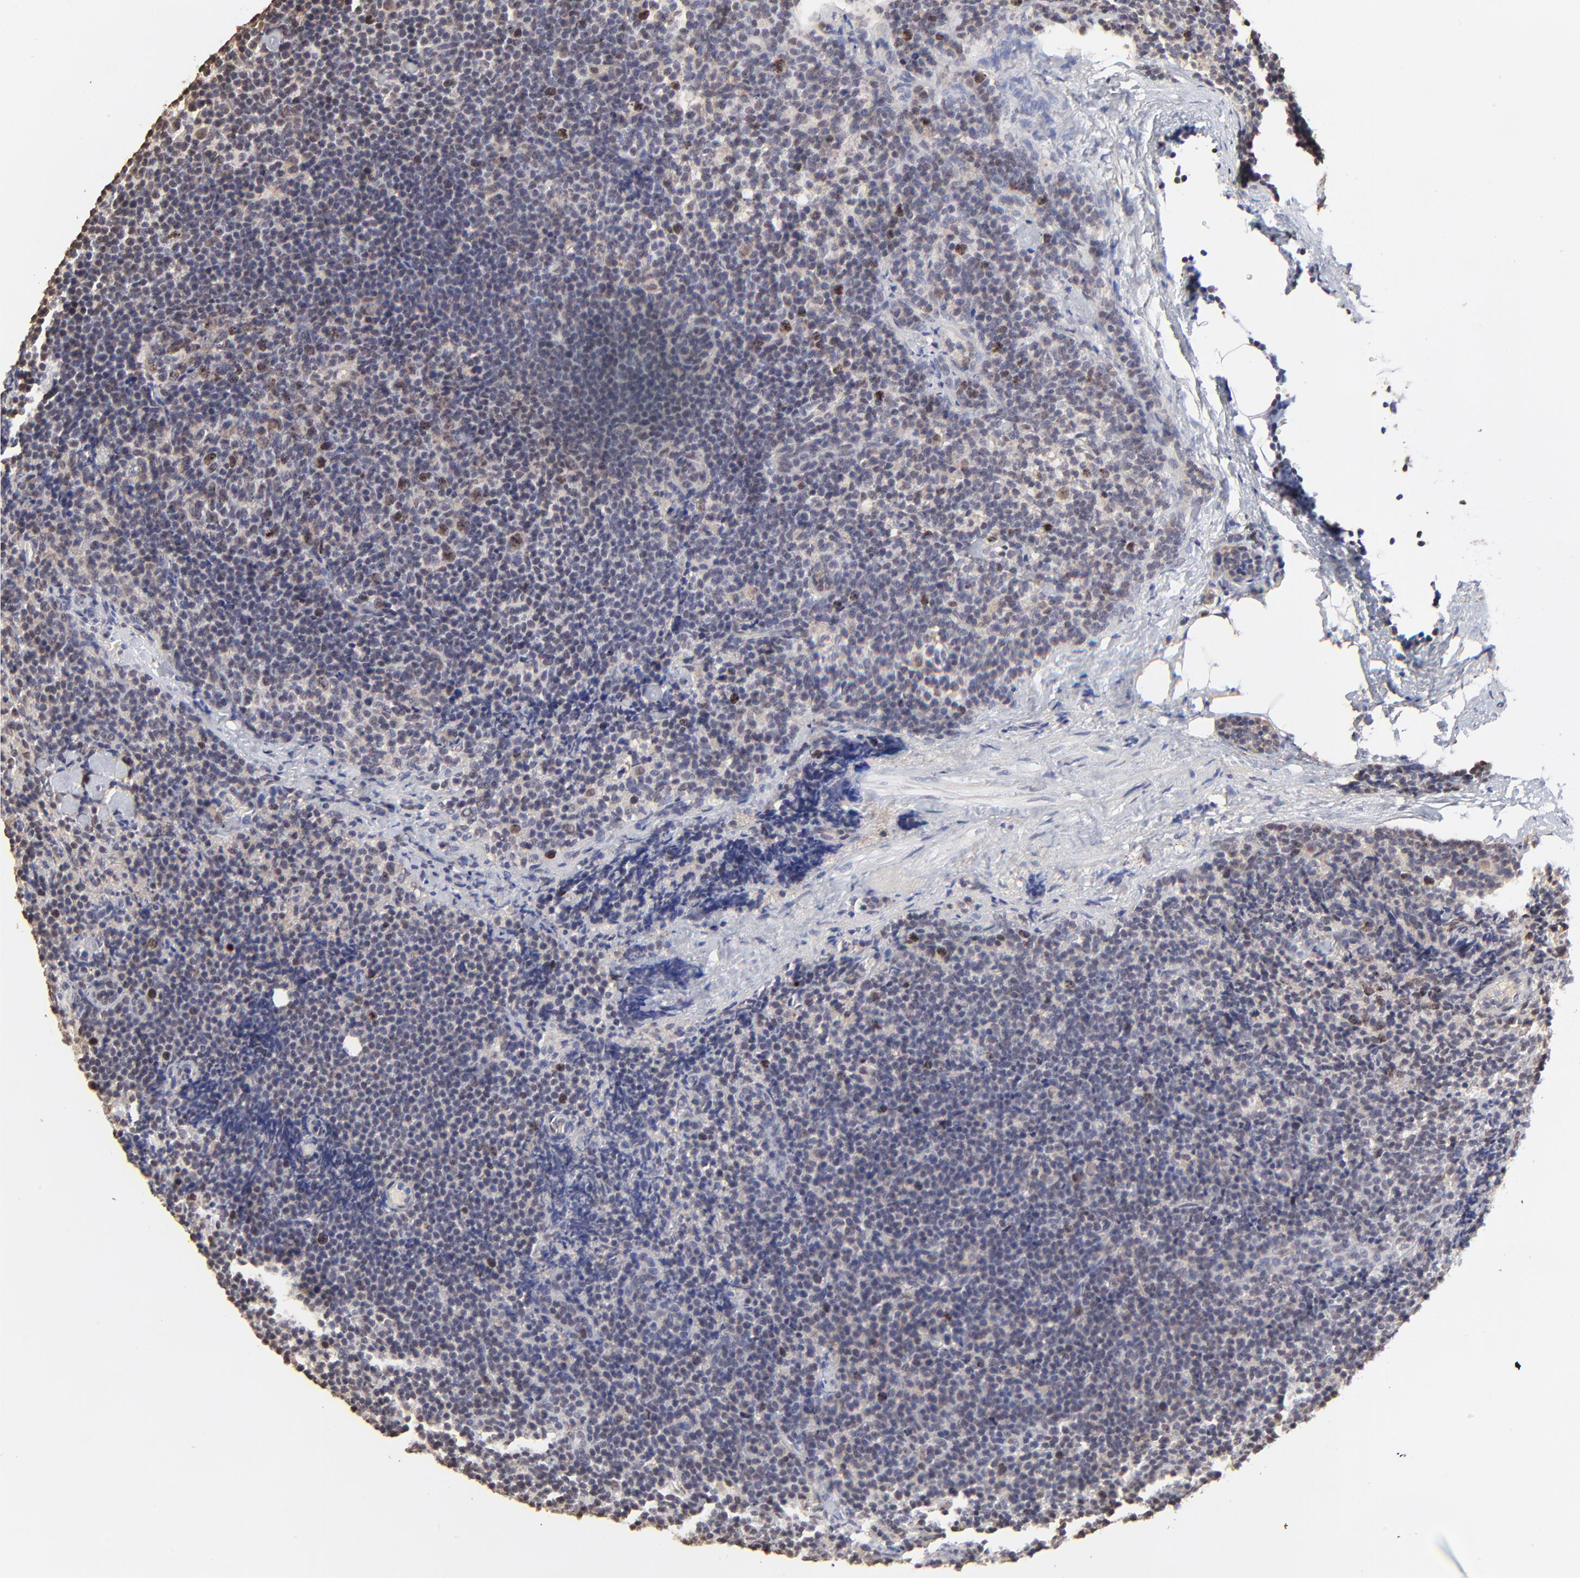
{"staining": {"intensity": "moderate", "quantity": "<25%", "location": "nuclear"}, "tissue": "lymphoma", "cell_type": "Tumor cells", "image_type": "cancer", "snomed": [{"axis": "morphology", "description": "Malignant lymphoma, non-Hodgkin's type, High grade"}, {"axis": "topography", "description": "Lymph node"}], "caption": "Protein staining by immunohistochemistry reveals moderate nuclear positivity in approximately <25% of tumor cells in high-grade malignant lymphoma, non-Hodgkin's type.", "gene": "BIRC5", "patient": {"sex": "female", "age": 58}}